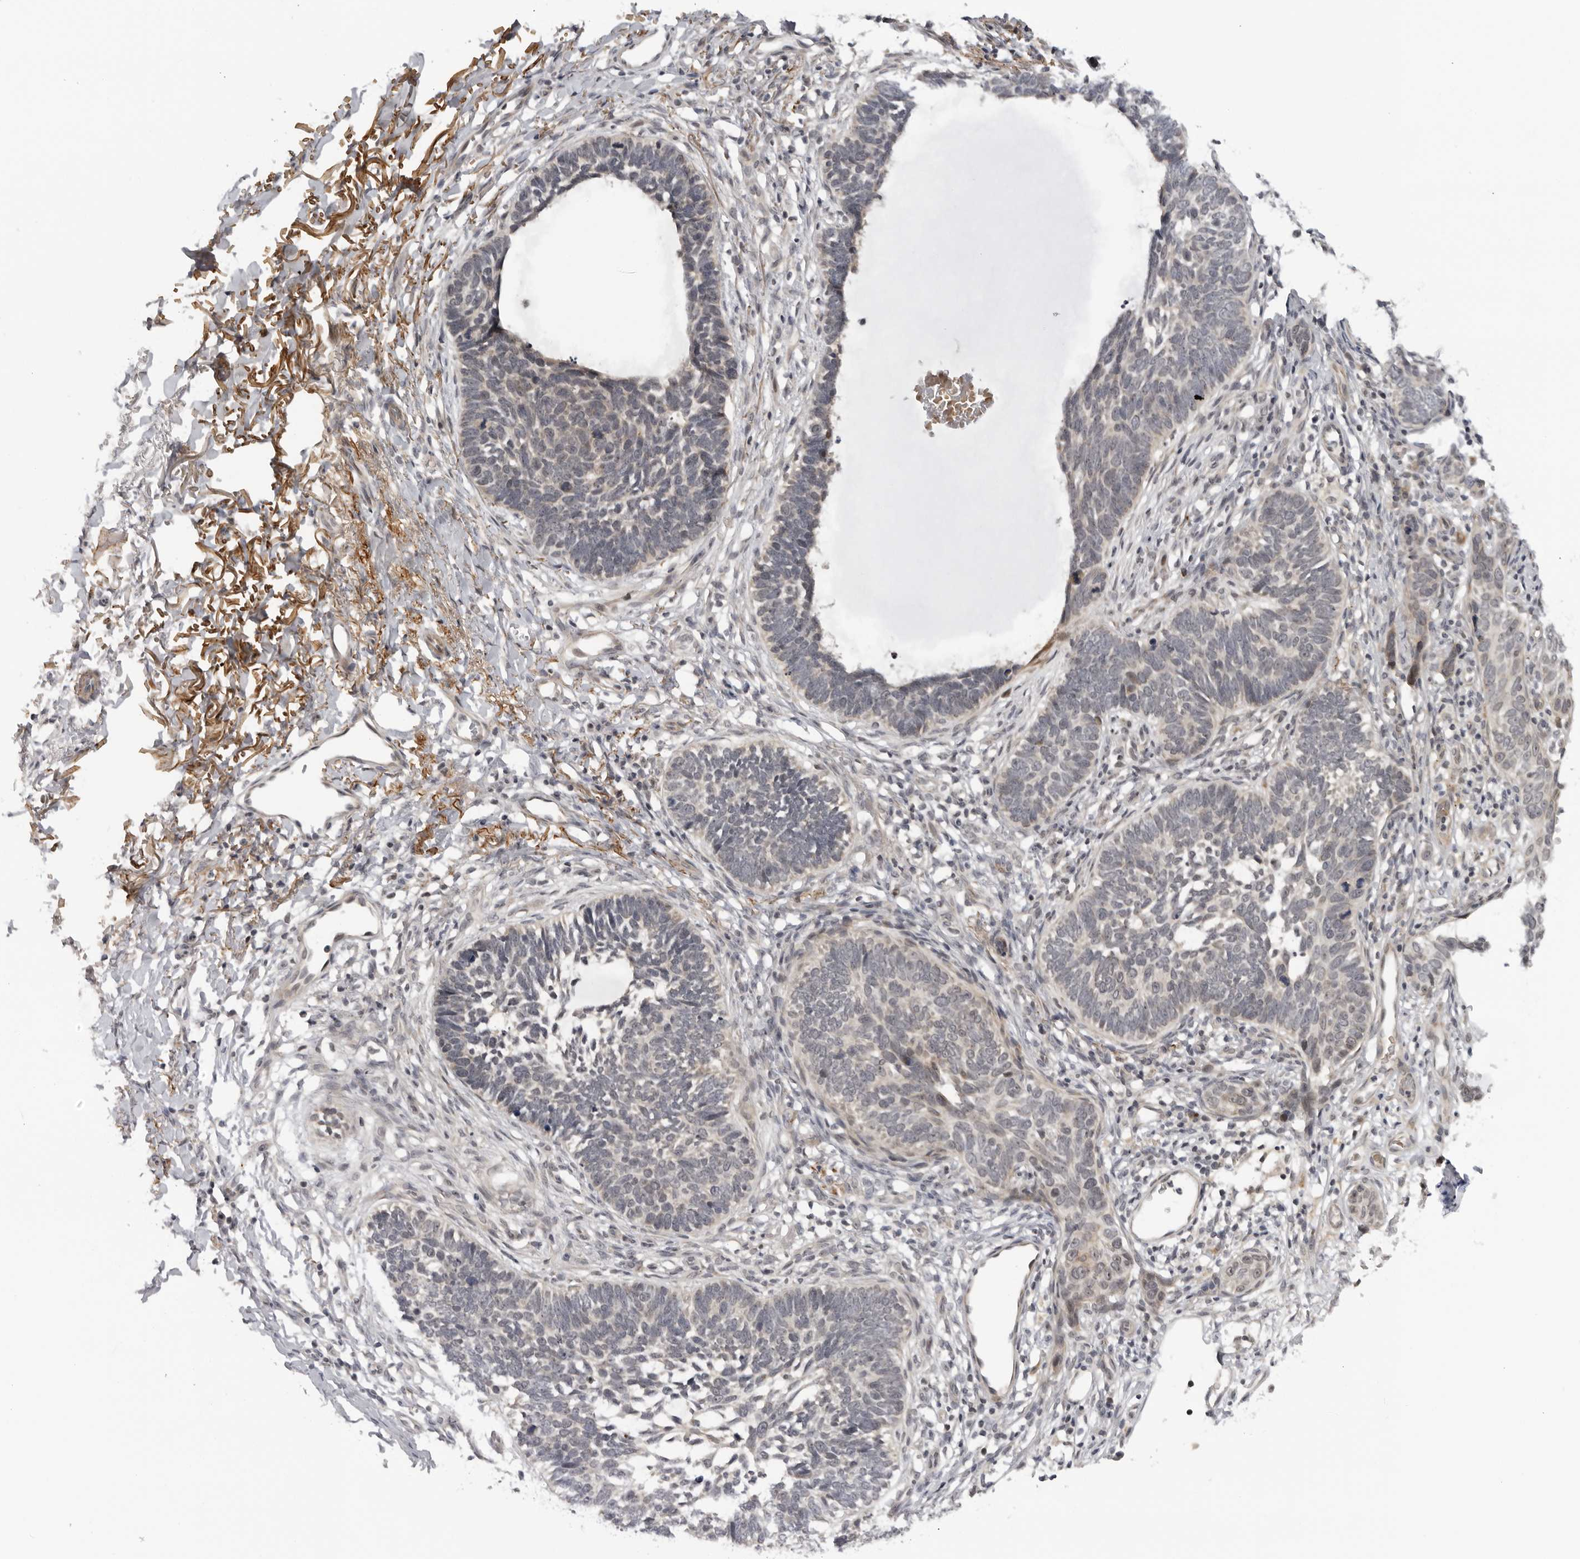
{"staining": {"intensity": "negative", "quantity": "none", "location": "none"}, "tissue": "skin cancer", "cell_type": "Tumor cells", "image_type": "cancer", "snomed": [{"axis": "morphology", "description": "Normal tissue, NOS"}, {"axis": "morphology", "description": "Basal cell carcinoma"}, {"axis": "topography", "description": "Skin"}], "caption": "DAB (3,3'-diaminobenzidine) immunohistochemical staining of human skin cancer demonstrates no significant expression in tumor cells. (Brightfield microscopy of DAB (3,3'-diaminobenzidine) immunohistochemistry at high magnification).", "gene": "ALPK2", "patient": {"sex": "male", "age": 77}}